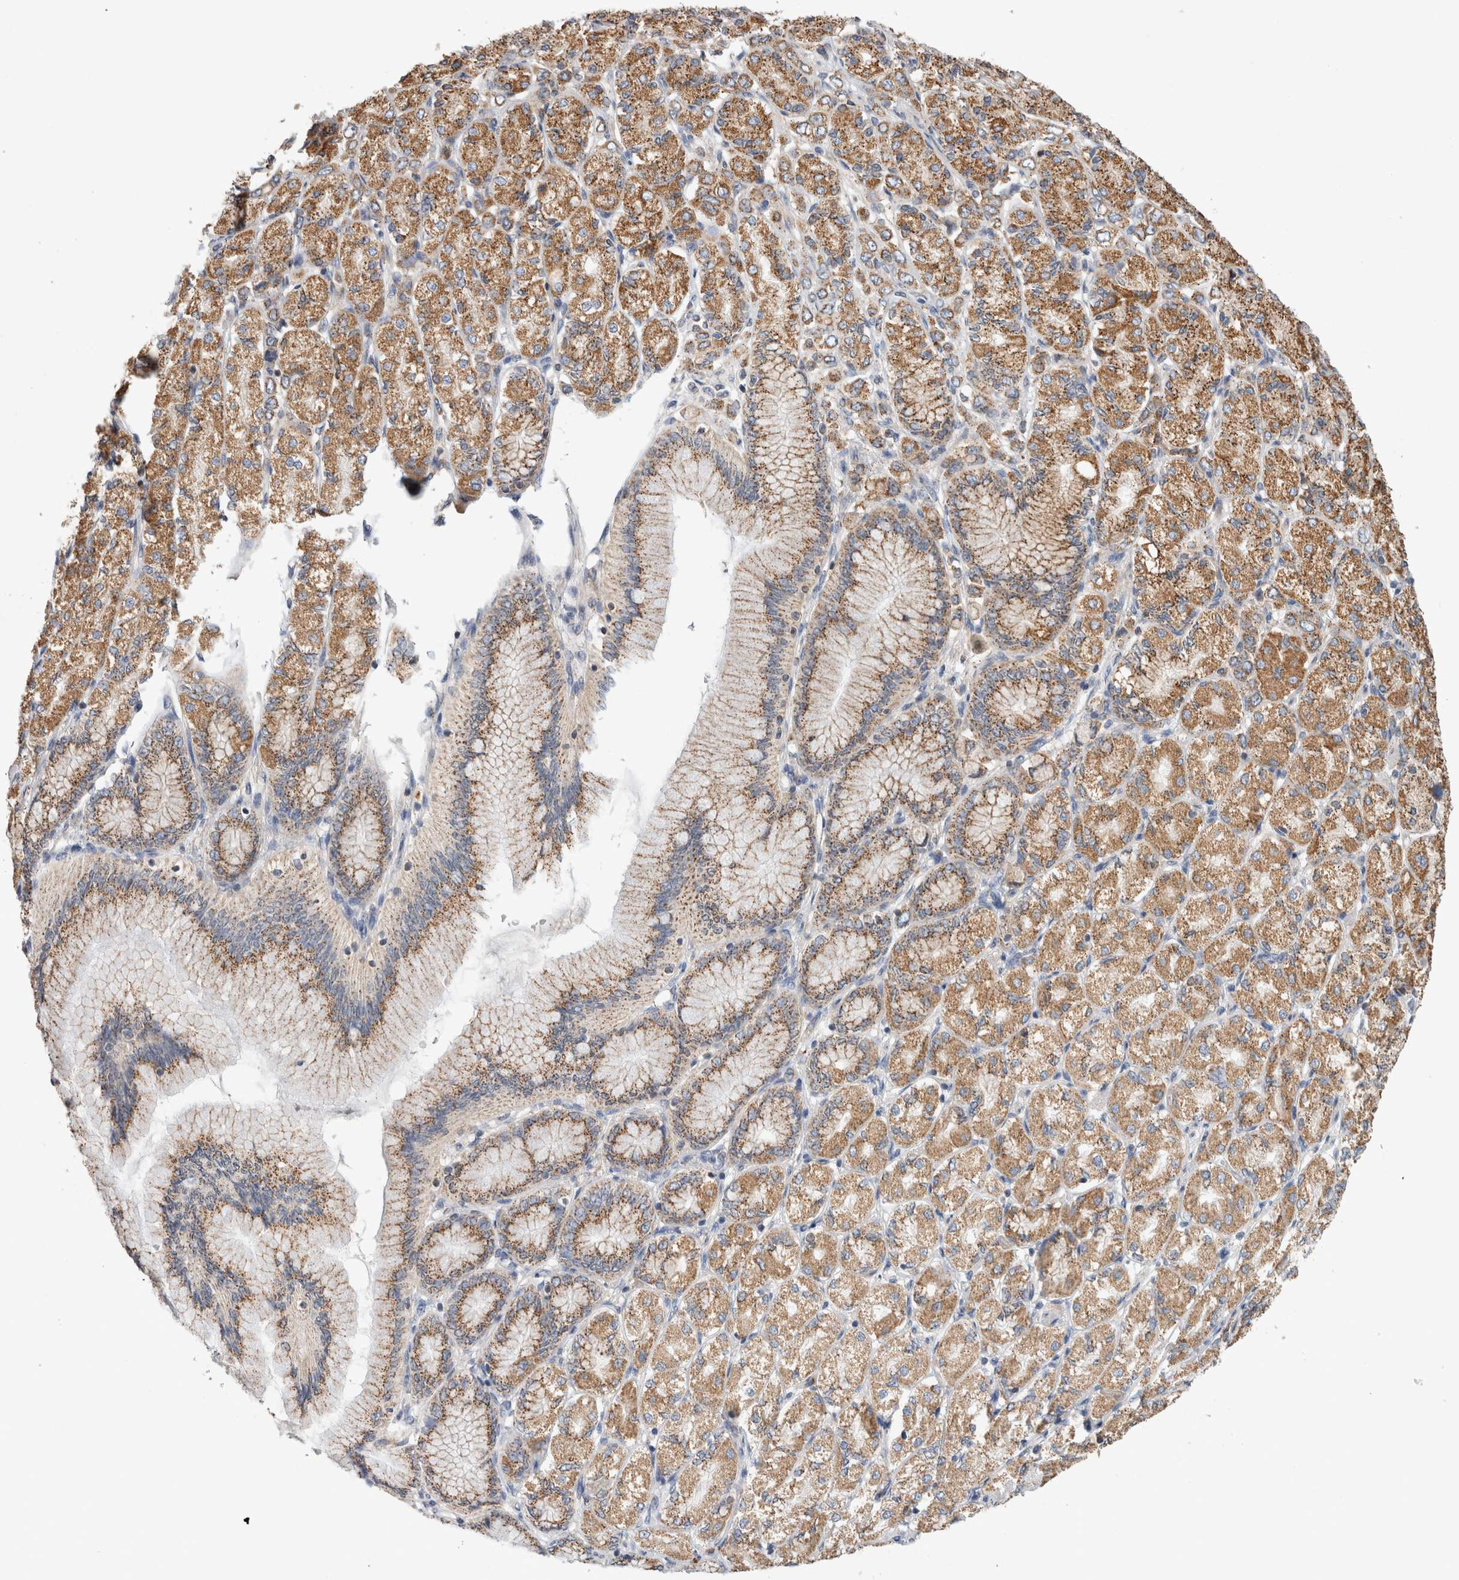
{"staining": {"intensity": "moderate", "quantity": ">75%", "location": "cytoplasmic/membranous"}, "tissue": "stomach cancer", "cell_type": "Tumor cells", "image_type": "cancer", "snomed": [{"axis": "morphology", "description": "Adenocarcinoma, NOS"}, {"axis": "topography", "description": "Stomach"}], "caption": "A brown stain labels moderate cytoplasmic/membranous staining of a protein in adenocarcinoma (stomach) tumor cells.", "gene": "IARS2", "patient": {"sex": "female", "age": 65}}